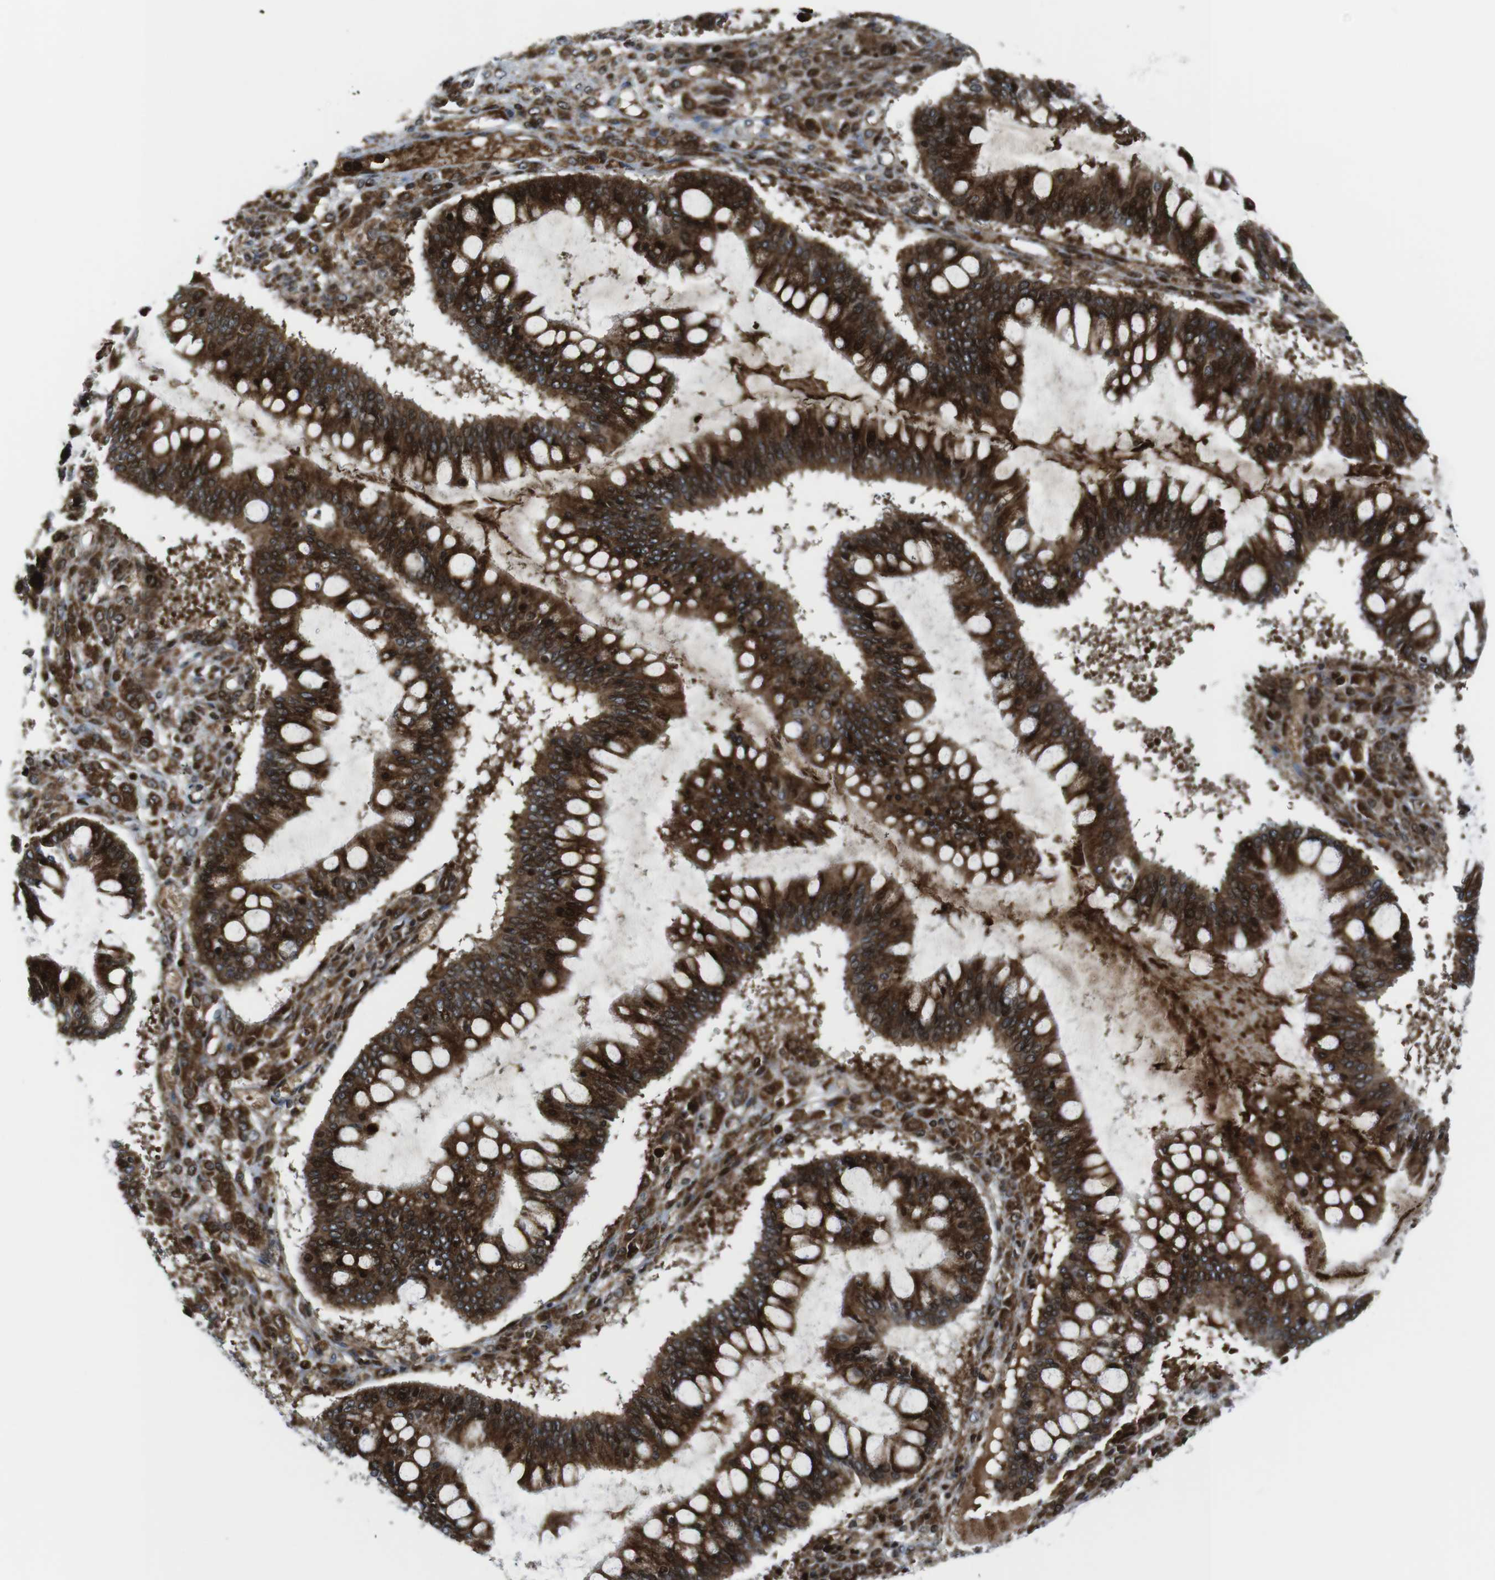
{"staining": {"intensity": "strong", "quantity": "25%-75%", "location": "cytoplasmic/membranous,nuclear"}, "tissue": "ovarian cancer", "cell_type": "Tumor cells", "image_type": "cancer", "snomed": [{"axis": "morphology", "description": "Cystadenocarcinoma, mucinous, NOS"}, {"axis": "topography", "description": "Ovary"}], "caption": "Immunohistochemistry staining of ovarian cancer, which shows high levels of strong cytoplasmic/membranous and nuclear staining in about 25%-75% of tumor cells indicating strong cytoplasmic/membranous and nuclear protein staining. The staining was performed using DAB (brown) for protein detection and nuclei were counterstained in hematoxylin (blue).", "gene": "CUL7", "patient": {"sex": "female", "age": 73}}